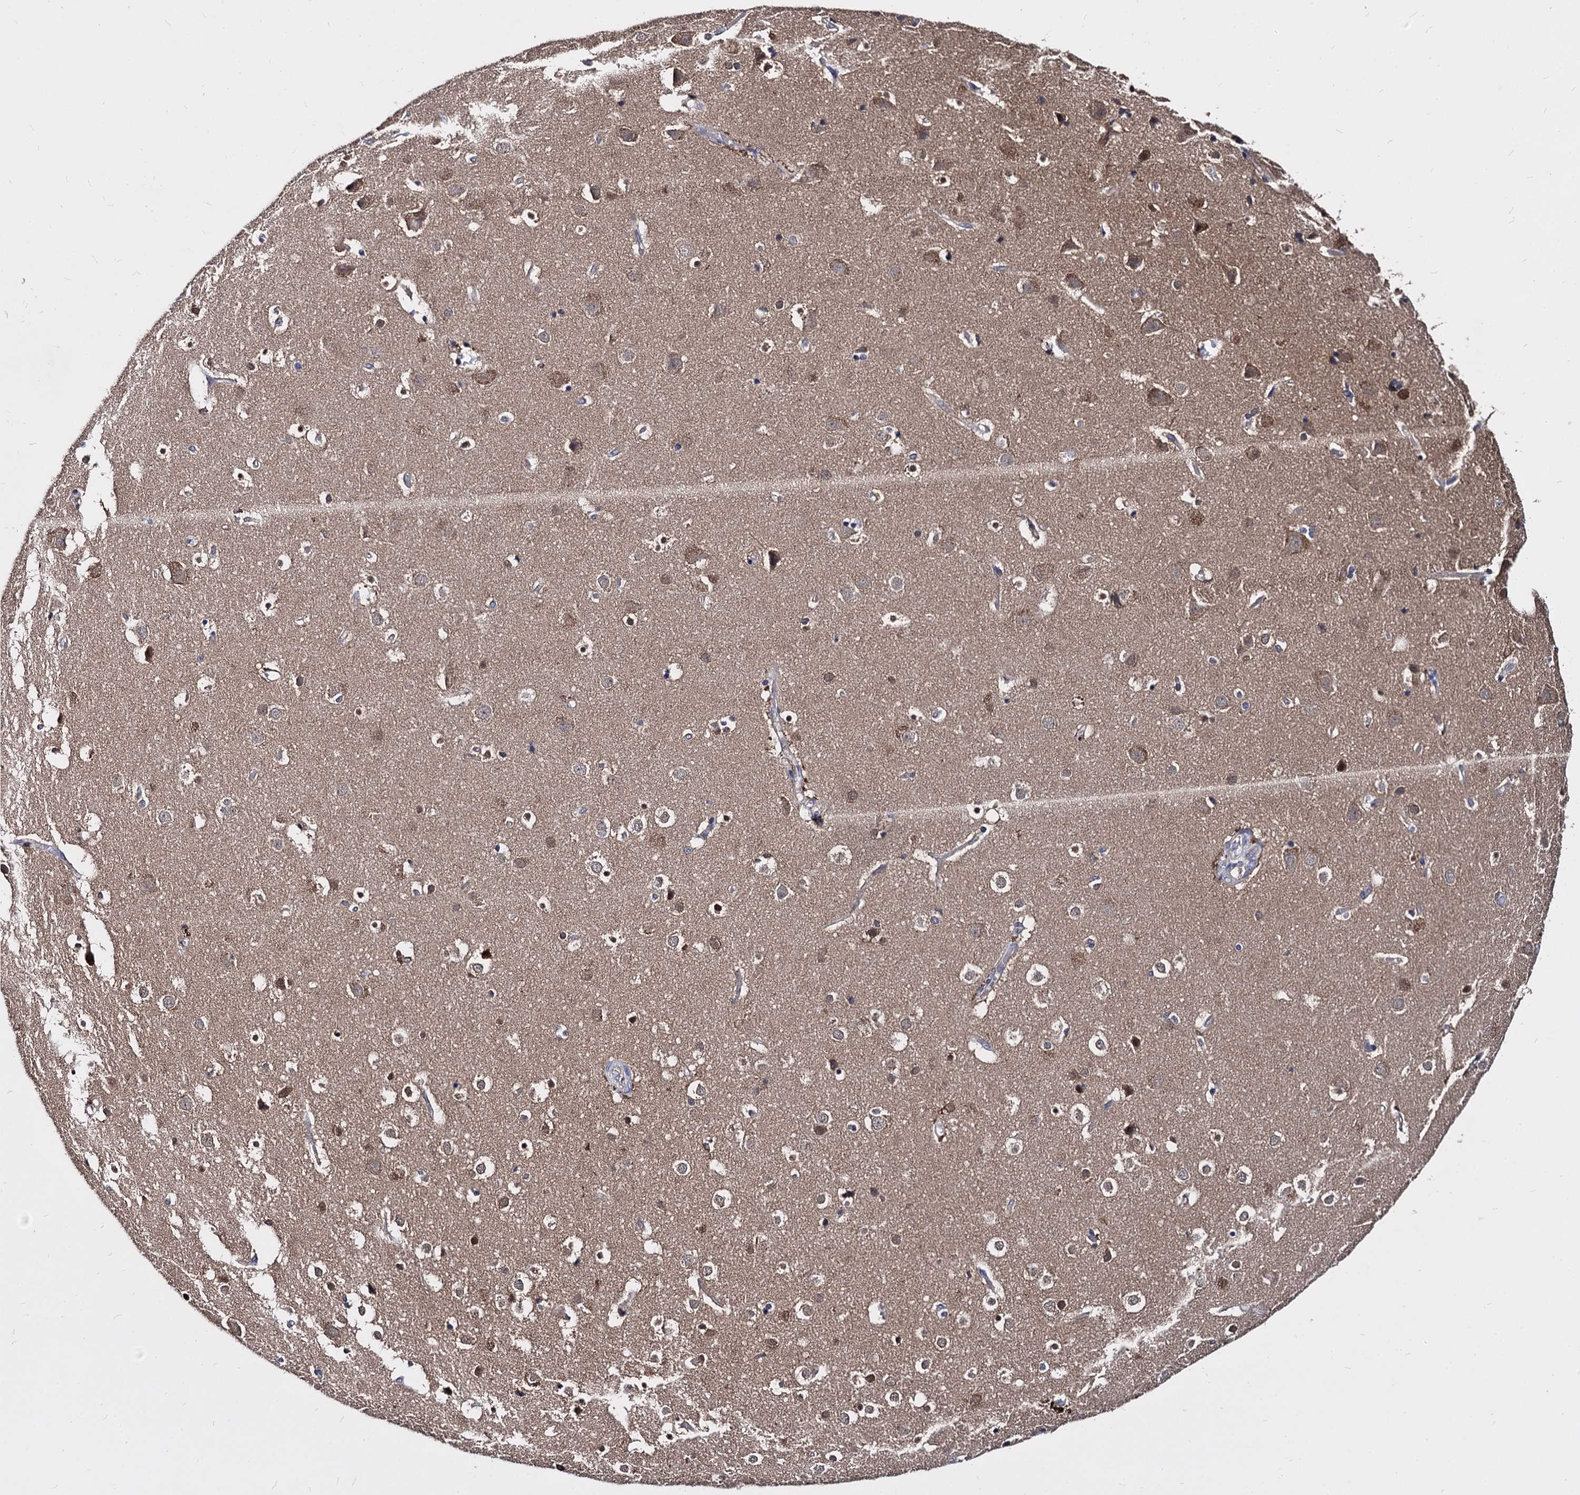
{"staining": {"intensity": "weak", "quantity": "25%-75%", "location": "cytoplasmic/membranous"}, "tissue": "cerebral cortex", "cell_type": "Endothelial cells", "image_type": "normal", "snomed": [{"axis": "morphology", "description": "Normal tissue, NOS"}, {"axis": "topography", "description": "Cerebral cortex"}], "caption": "DAB (3,3'-diaminobenzidine) immunohistochemical staining of normal human cerebral cortex displays weak cytoplasmic/membranous protein expression in about 25%-75% of endothelial cells. The protein of interest is shown in brown color, while the nuclei are stained blue.", "gene": "NME1", "patient": {"sex": "male", "age": 54}}